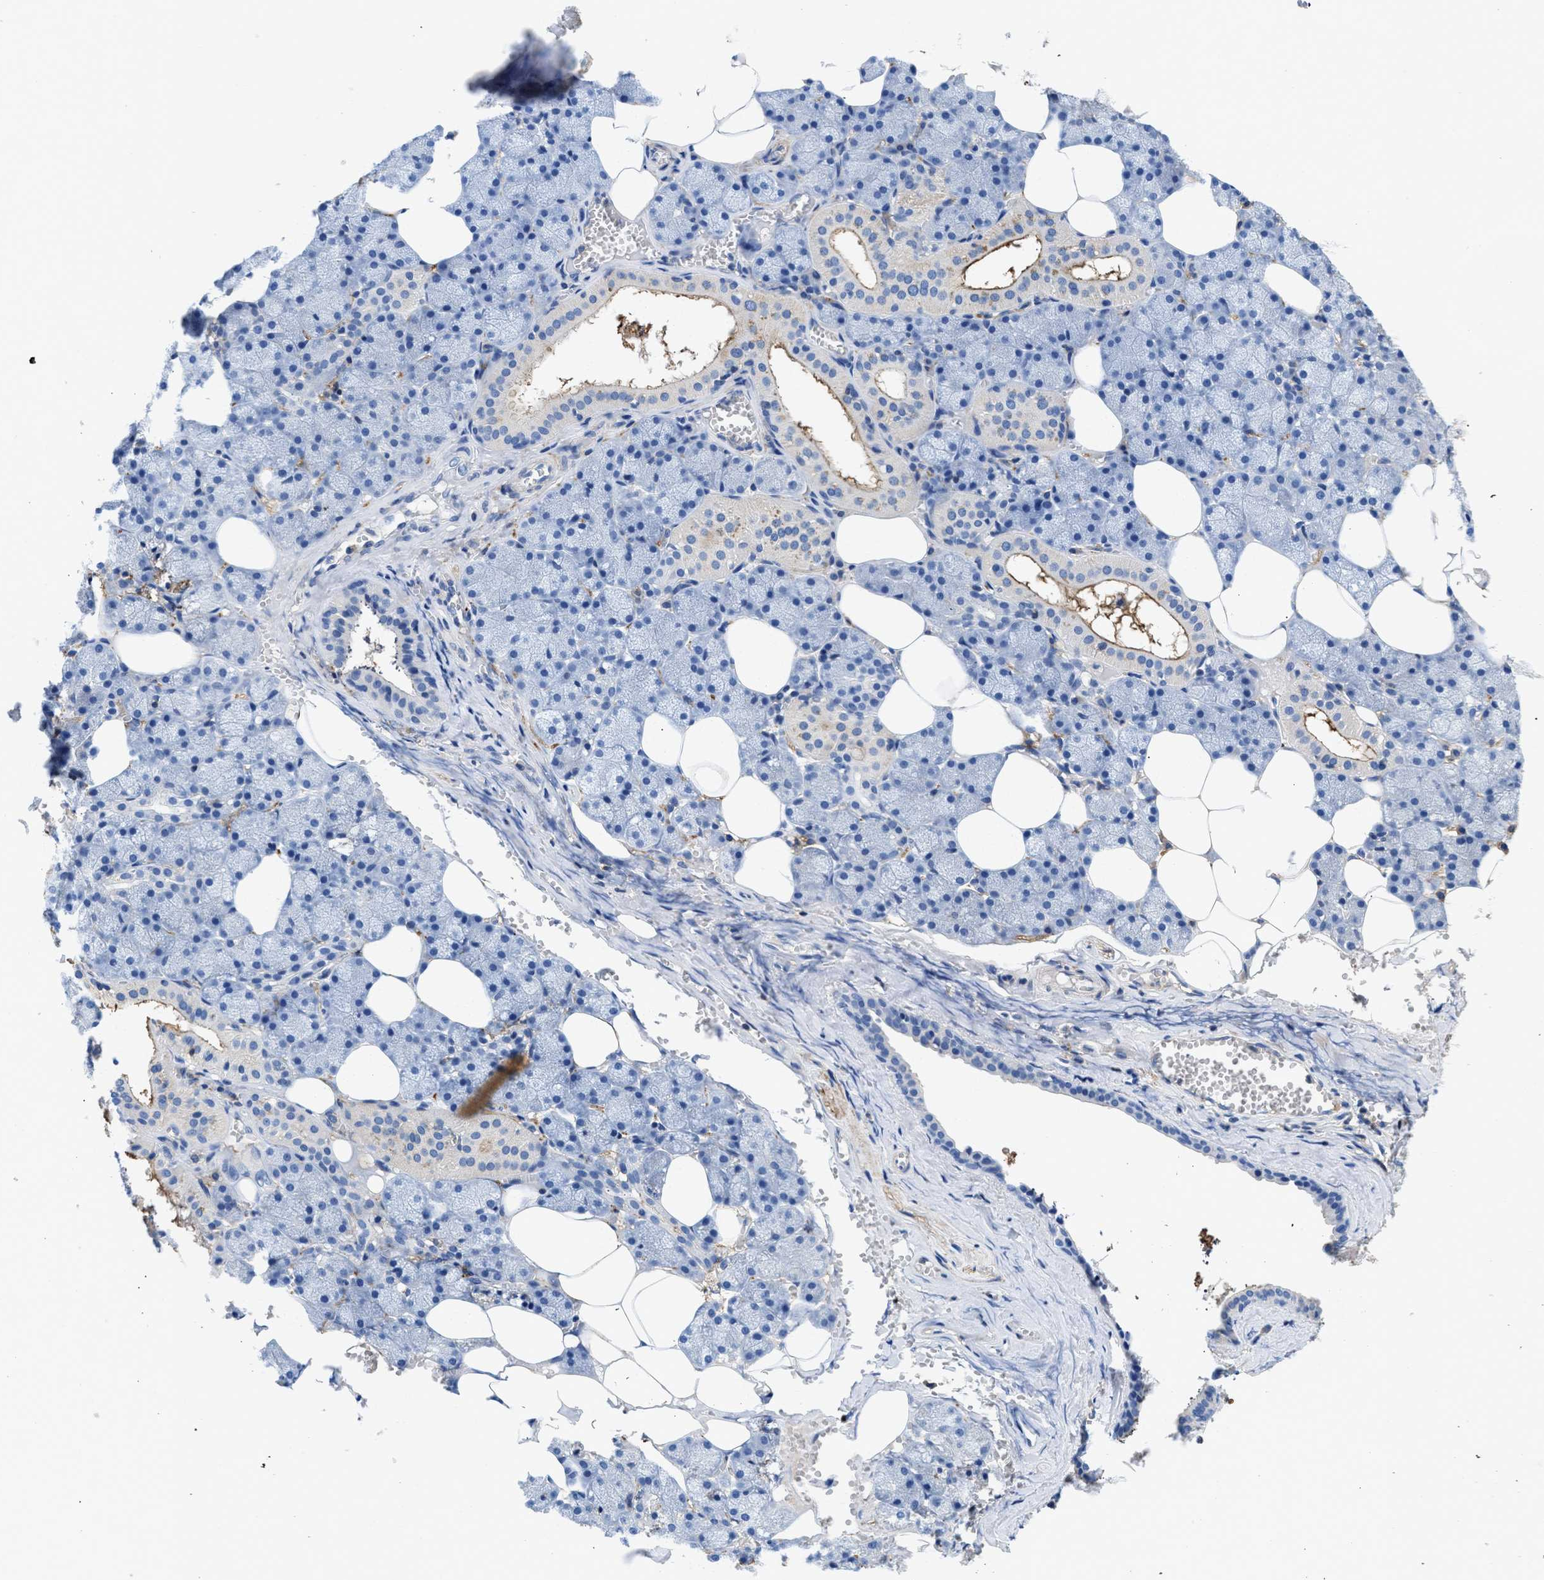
{"staining": {"intensity": "moderate", "quantity": "<25%", "location": "cytoplasmic/membranous"}, "tissue": "salivary gland", "cell_type": "Glandular cells", "image_type": "normal", "snomed": [{"axis": "morphology", "description": "Normal tissue, NOS"}, {"axis": "topography", "description": "Salivary gland"}], "caption": "IHC of normal salivary gland demonstrates low levels of moderate cytoplasmic/membranous expression in about <25% of glandular cells.", "gene": "KCNQ4", "patient": {"sex": "male", "age": 62}}